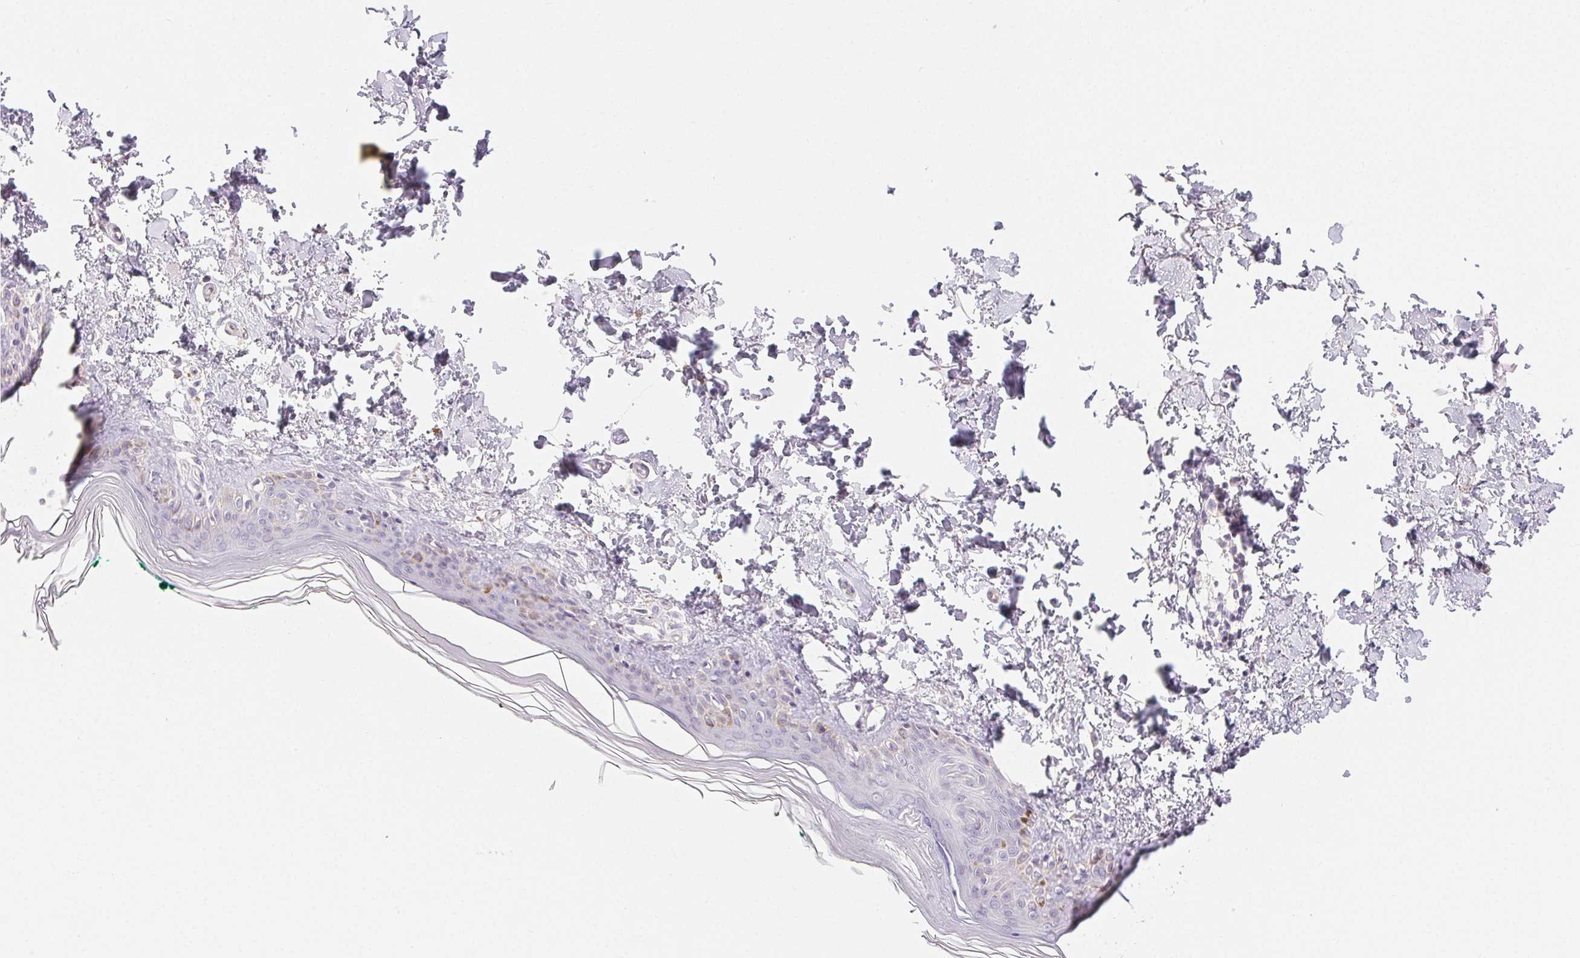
{"staining": {"intensity": "negative", "quantity": "none", "location": "none"}, "tissue": "skin", "cell_type": "Fibroblasts", "image_type": "normal", "snomed": [{"axis": "morphology", "description": "Normal tissue, NOS"}, {"axis": "topography", "description": "Skin"}, {"axis": "topography", "description": "Peripheral nerve tissue"}], "caption": "Immunohistochemical staining of unremarkable human skin shows no significant staining in fibroblasts. (DAB immunohistochemistry (IHC) visualized using brightfield microscopy, high magnification).", "gene": "MIOX", "patient": {"sex": "female", "age": 45}}